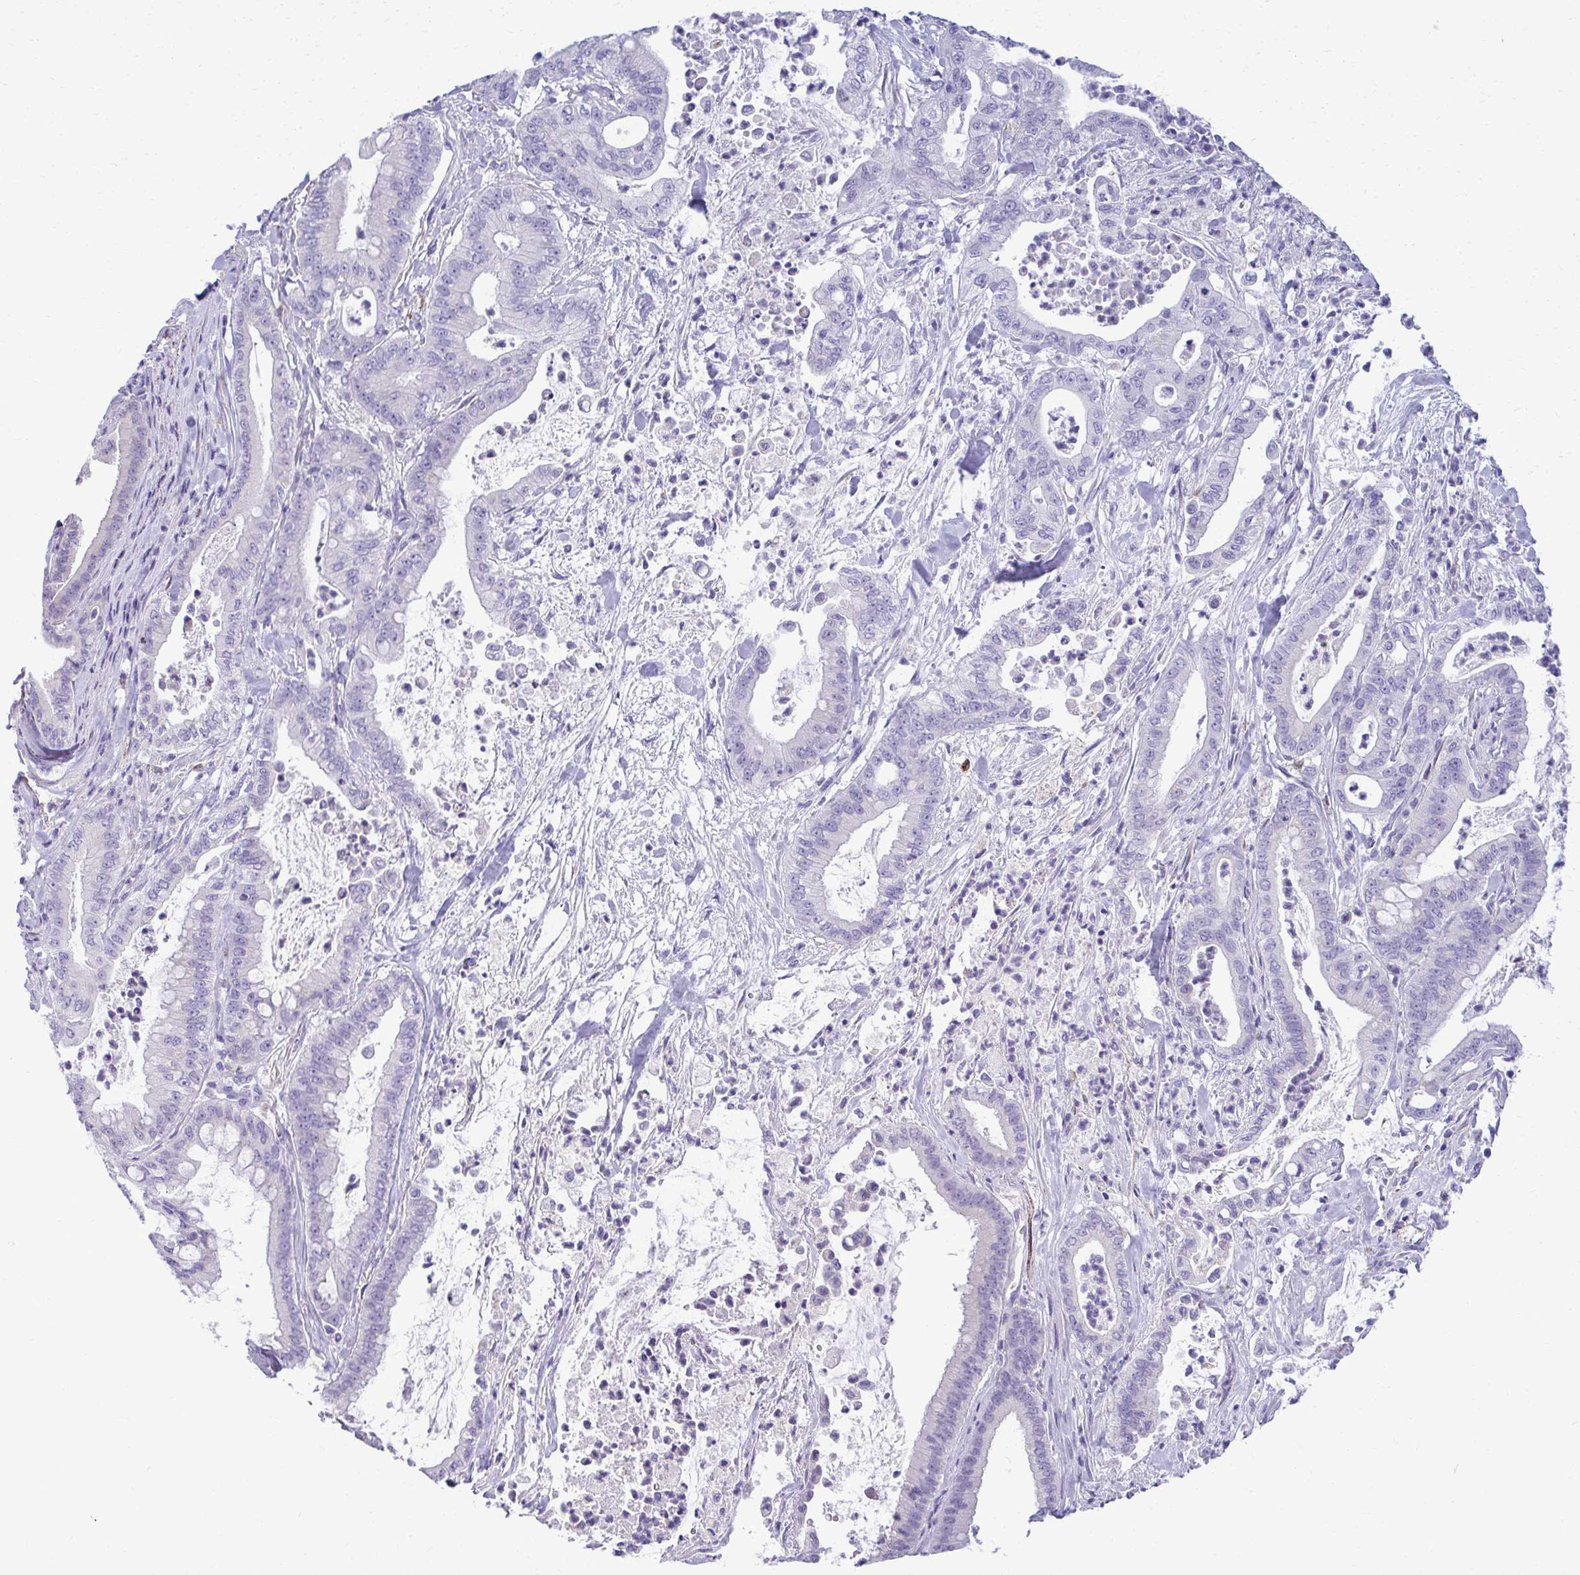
{"staining": {"intensity": "negative", "quantity": "none", "location": "none"}, "tissue": "pancreatic cancer", "cell_type": "Tumor cells", "image_type": "cancer", "snomed": [{"axis": "morphology", "description": "Adenocarcinoma, NOS"}, {"axis": "topography", "description": "Pancreas"}], "caption": "High magnification brightfield microscopy of pancreatic adenocarcinoma stained with DAB (3,3'-diaminobenzidine) (brown) and counterstained with hematoxylin (blue): tumor cells show no significant positivity. (DAB (3,3'-diaminobenzidine) immunohistochemistry visualized using brightfield microscopy, high magnification).", "gene": "AIG1", "patient": {"sex": "male", "age": 71}}